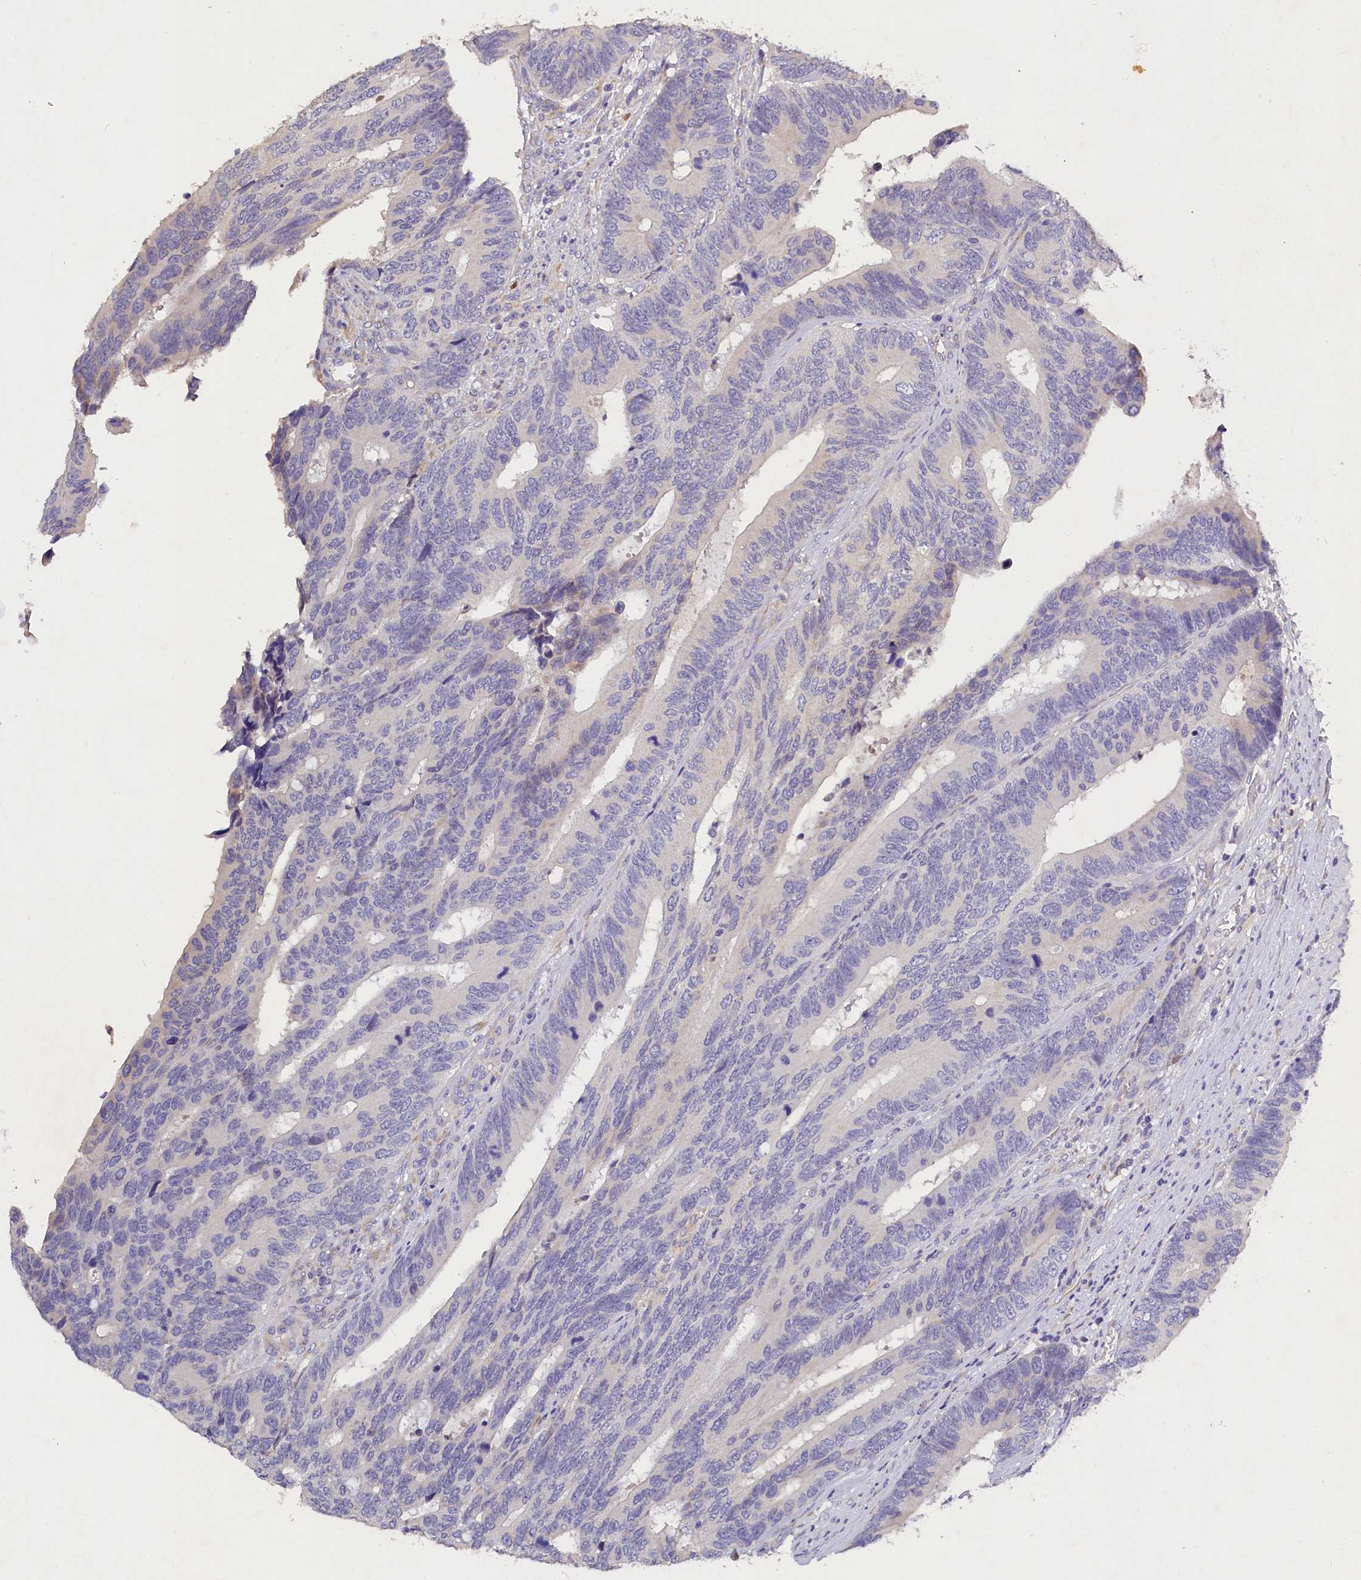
{"staining": {"intensity": "negative", "quantity": "none", "location": "none"}, "tissue": "colorectal cancer", "cell_type": "Tumor cells", "image_type": "cancer", "snomed": [{"axis": "morphology", "description": "Adenocarcinoma, NOS"}, {"axis": "topography", "description": "Colon"}], "caption": "IHC of human colorectal adenocarcinoma displays no staining in tumor cells.", "gene": "ST7L", "patient": {"sex": "male", "age": 87}}